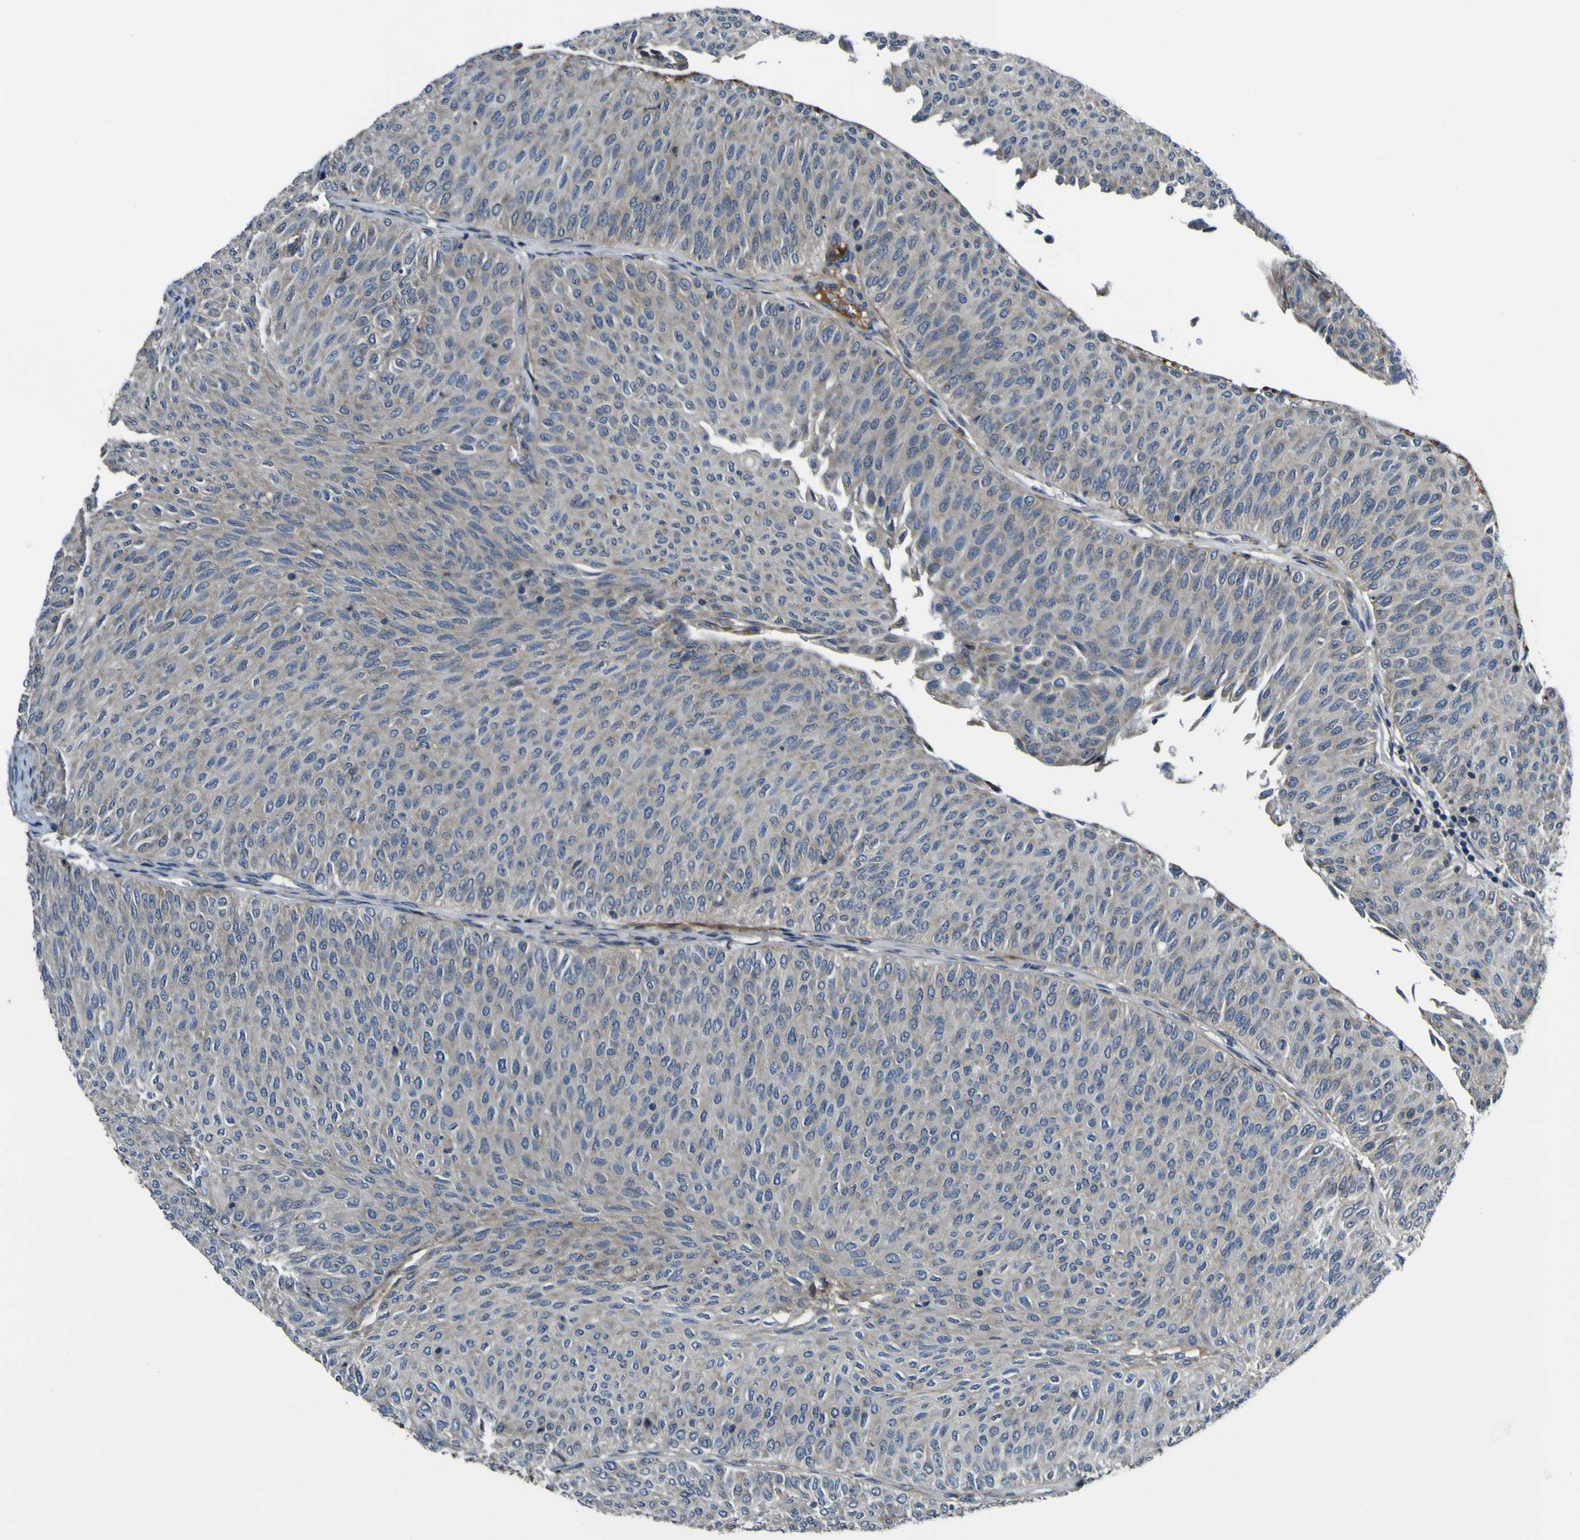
{"staining": {"intensity": "weak", "quantity": "25%-75%", "location": "cytoplasmic/membranous"}, "tissue": "urothelial cancer", "cell_type": "Tumor cells", "image_type": "cancer", "snomed": [{"axis": "morphology", "description": "Urothelial carcinoma, Low grade"}, {"axis": "topography", "description": "Urinary bladder"}], "caption": "Protein expression by immunohistochemistry reveals weak cytoplasmic/membranous expression in about 25%-75% of tumor cells in urothelial carcinoma (low-grade). (Brightfield microscopy of DAB IHC at high magnification).", "gene": "GPLD1", "patient": {"sex": "male", "age": 78}}